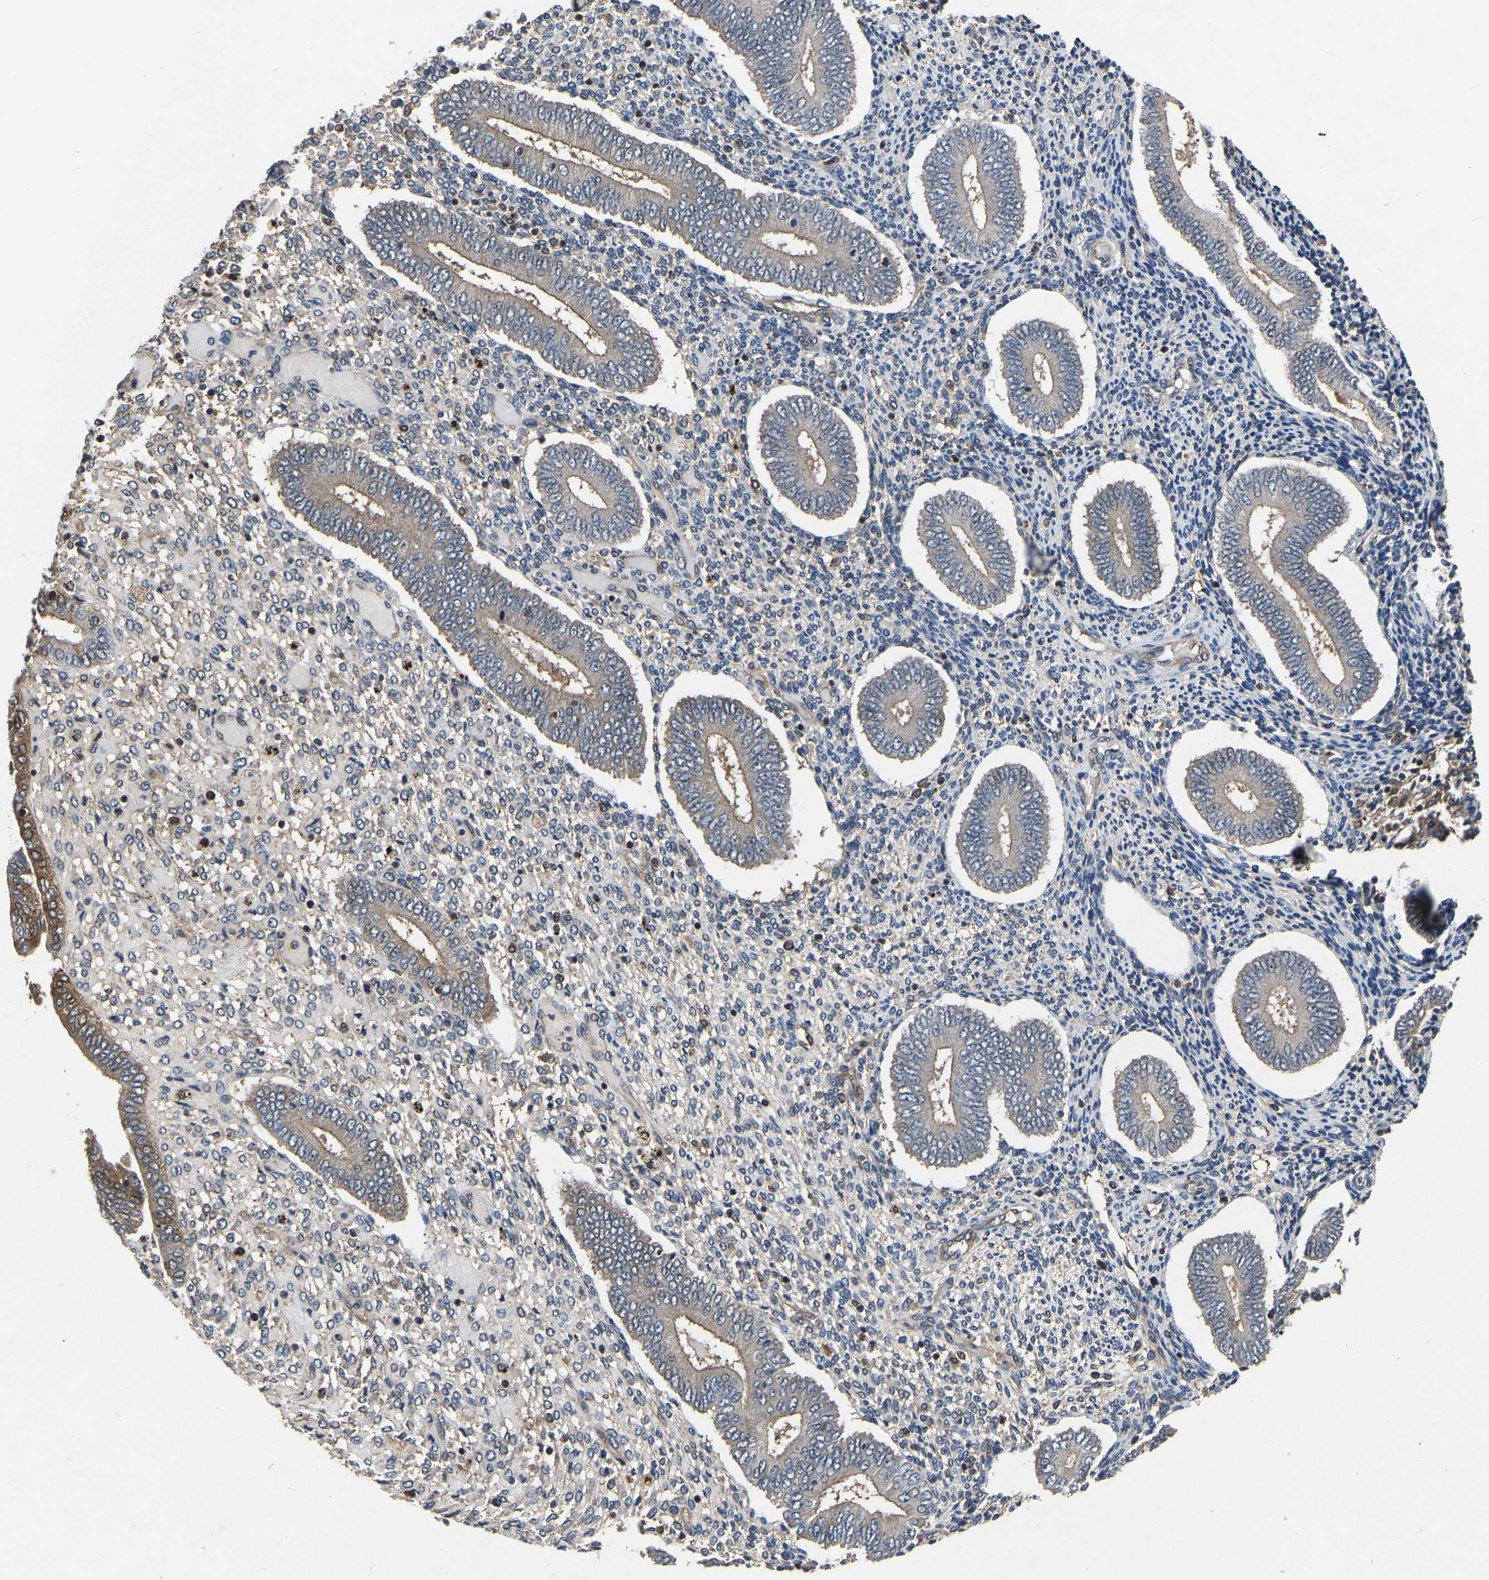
{"staining": {"intensity": "negative", "quantity": "none", "location": "none"}, "tissue": "endometrium", "cell_type": "Cells in endometrial stroma", "image_type": "normal", "snomed": [{"axis": "morphology", "description": "Normal tissue, NOS"}, {"axis": "topography", "description": "Endometrium"}], "caption": "Micrograph shows no protein staining in cells in endometrial stroma of benign endometrium. The staining is performed using DAB brown chromogen with nuclei counter-stained in using hematoxylin.", "gene": "FGD5", "patient": {"sex": "female", "age": 42}}